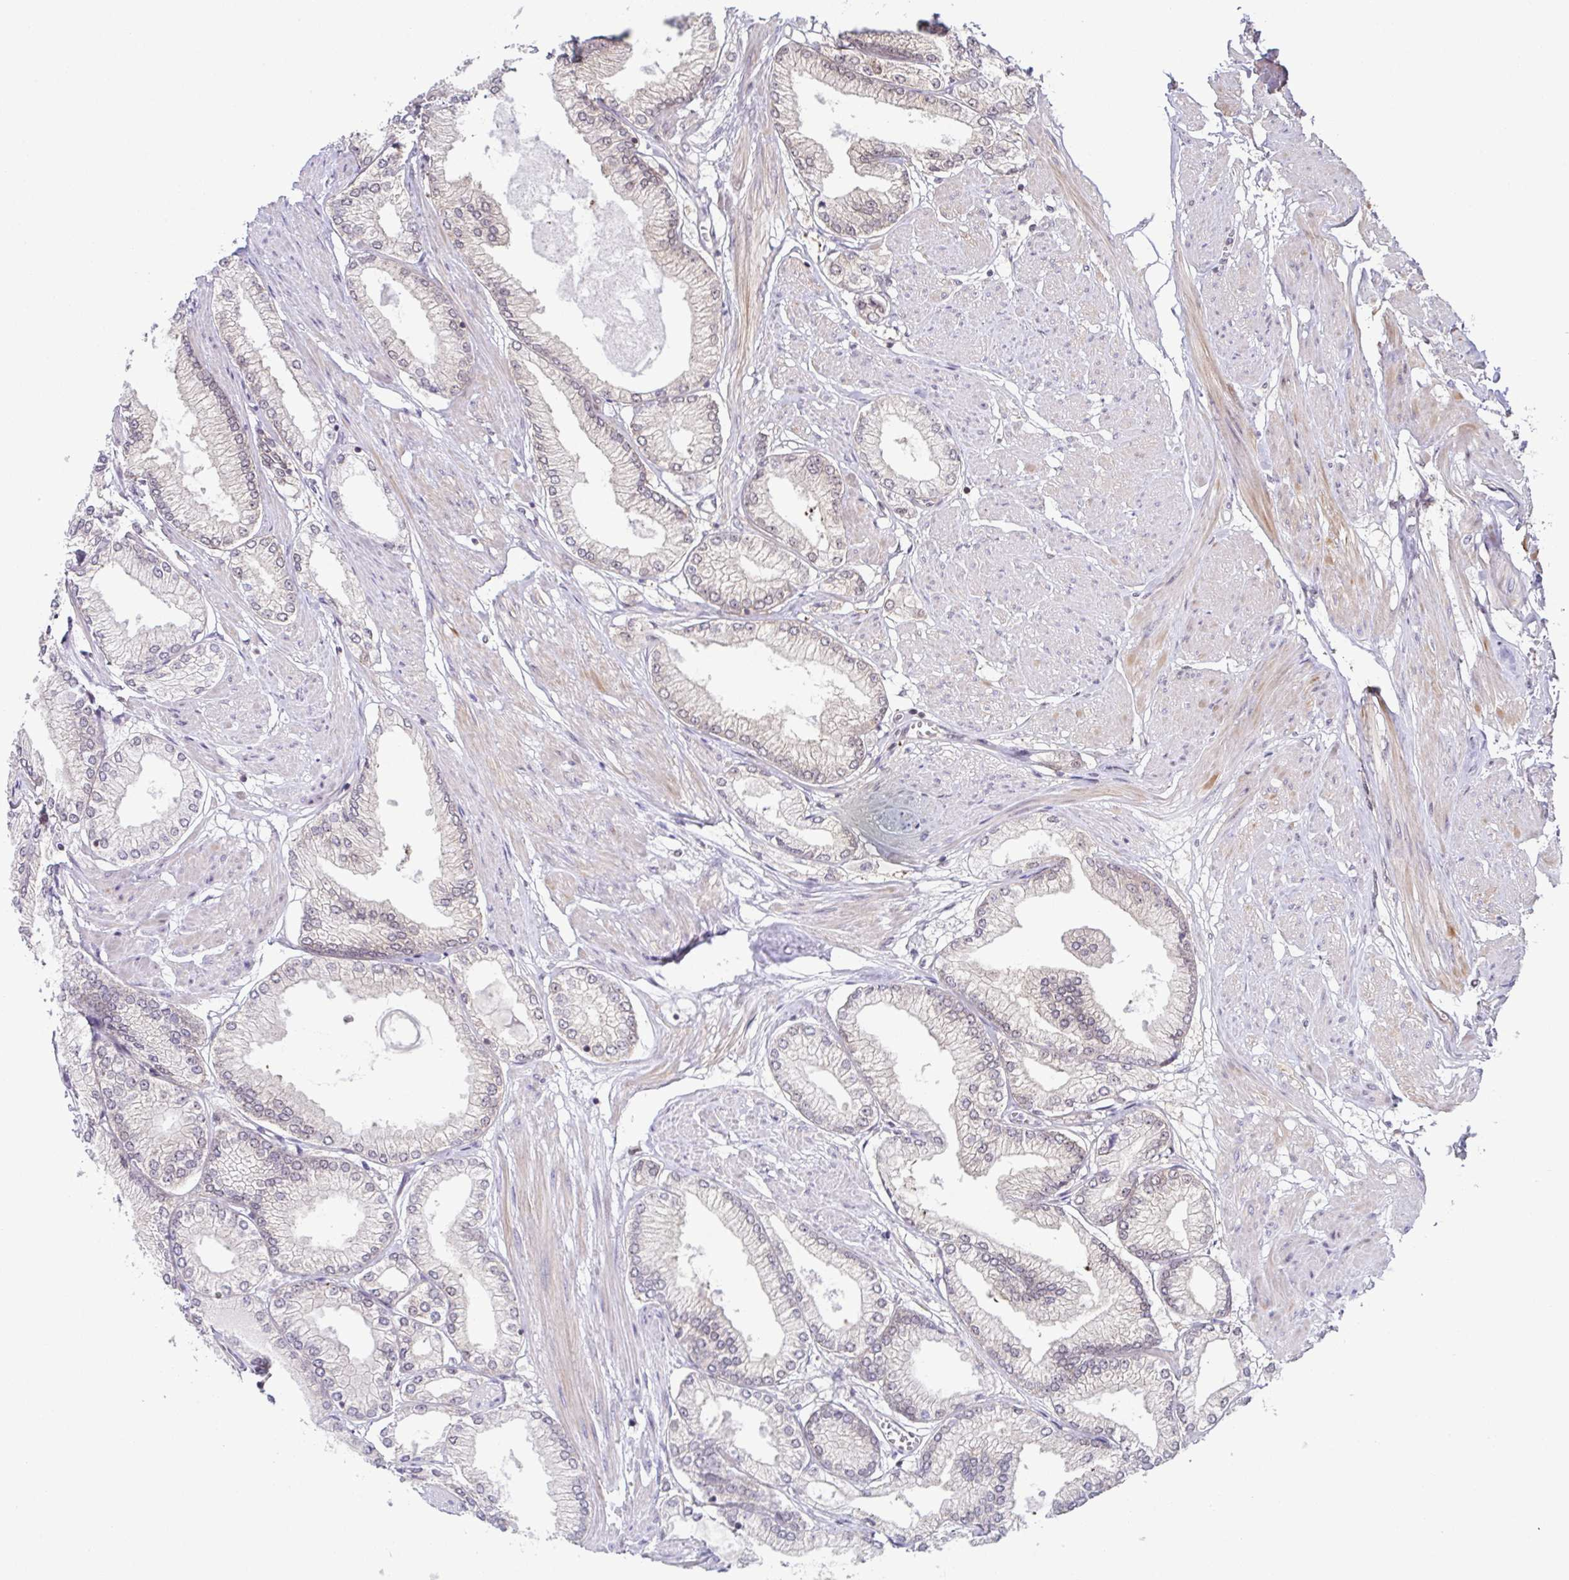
{"staining": {"intensity": "weak", "quantity": "<25%", "location": "cytoplasmic/membranous,nuclear"}, "tissue": "prostate cancer", "cell_type": "Tumor cells", "image_type": "cancer", "snomed": [{"axis": "morphology", "description": "Adenocarcinoma, High grade"}, {"axis": "topography", "description": "Prostate"}], "caption": "A high-resolution image shows IHC staining of prostate high-grade adenocarcinoma, which shows no significant staining in tumor cells. The staining is performed using DAB (3,3'-diaminobenzidine) brown chromogen with nuclei counter-stained in using hematoxylin.", "gene": "DNAJB1", "patient": {"sex": "male", "age": 68}}